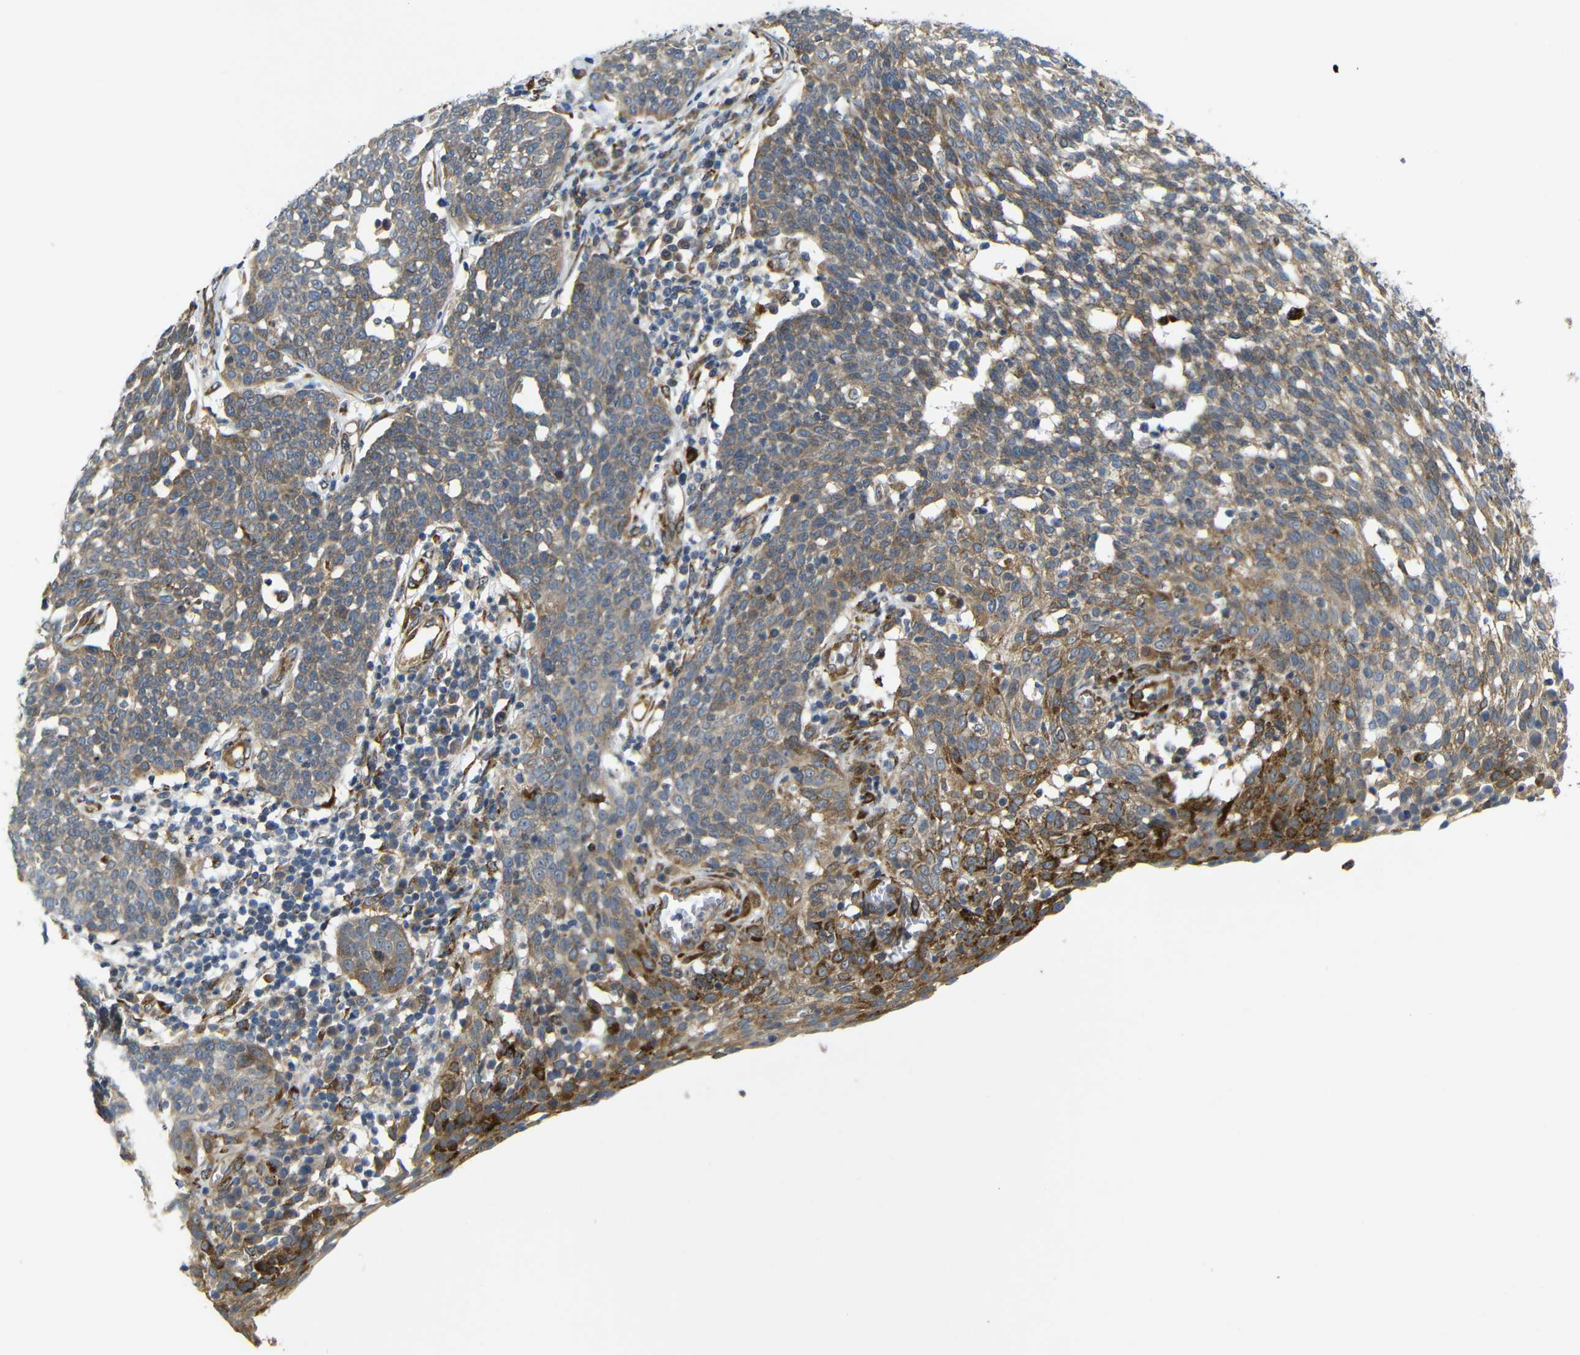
{"staining": {"intensity": "moderate", "quantity": ">75%", "location": "cytoplasmic/membranous"}, "tissue": "cervical cancer", "cell_type": "Tumor cells", "image_type": "cancer", "snomed": [{"axis": "morphology", "description": "Squamous cell carcinoma, NOS"}, {"axis": "topography", "description": "Cervix"}], "caption": "Cervical cancer tissue reveals moderate cytoplasmic/membranous positivity in approximately >75% of tumor cells, visualized by immunohistochemistry. (DAB = brown stain, brightfield microscopy at high magnification).", "gene": "P3H2", "patient": {"sex": "female", "age": 34}}